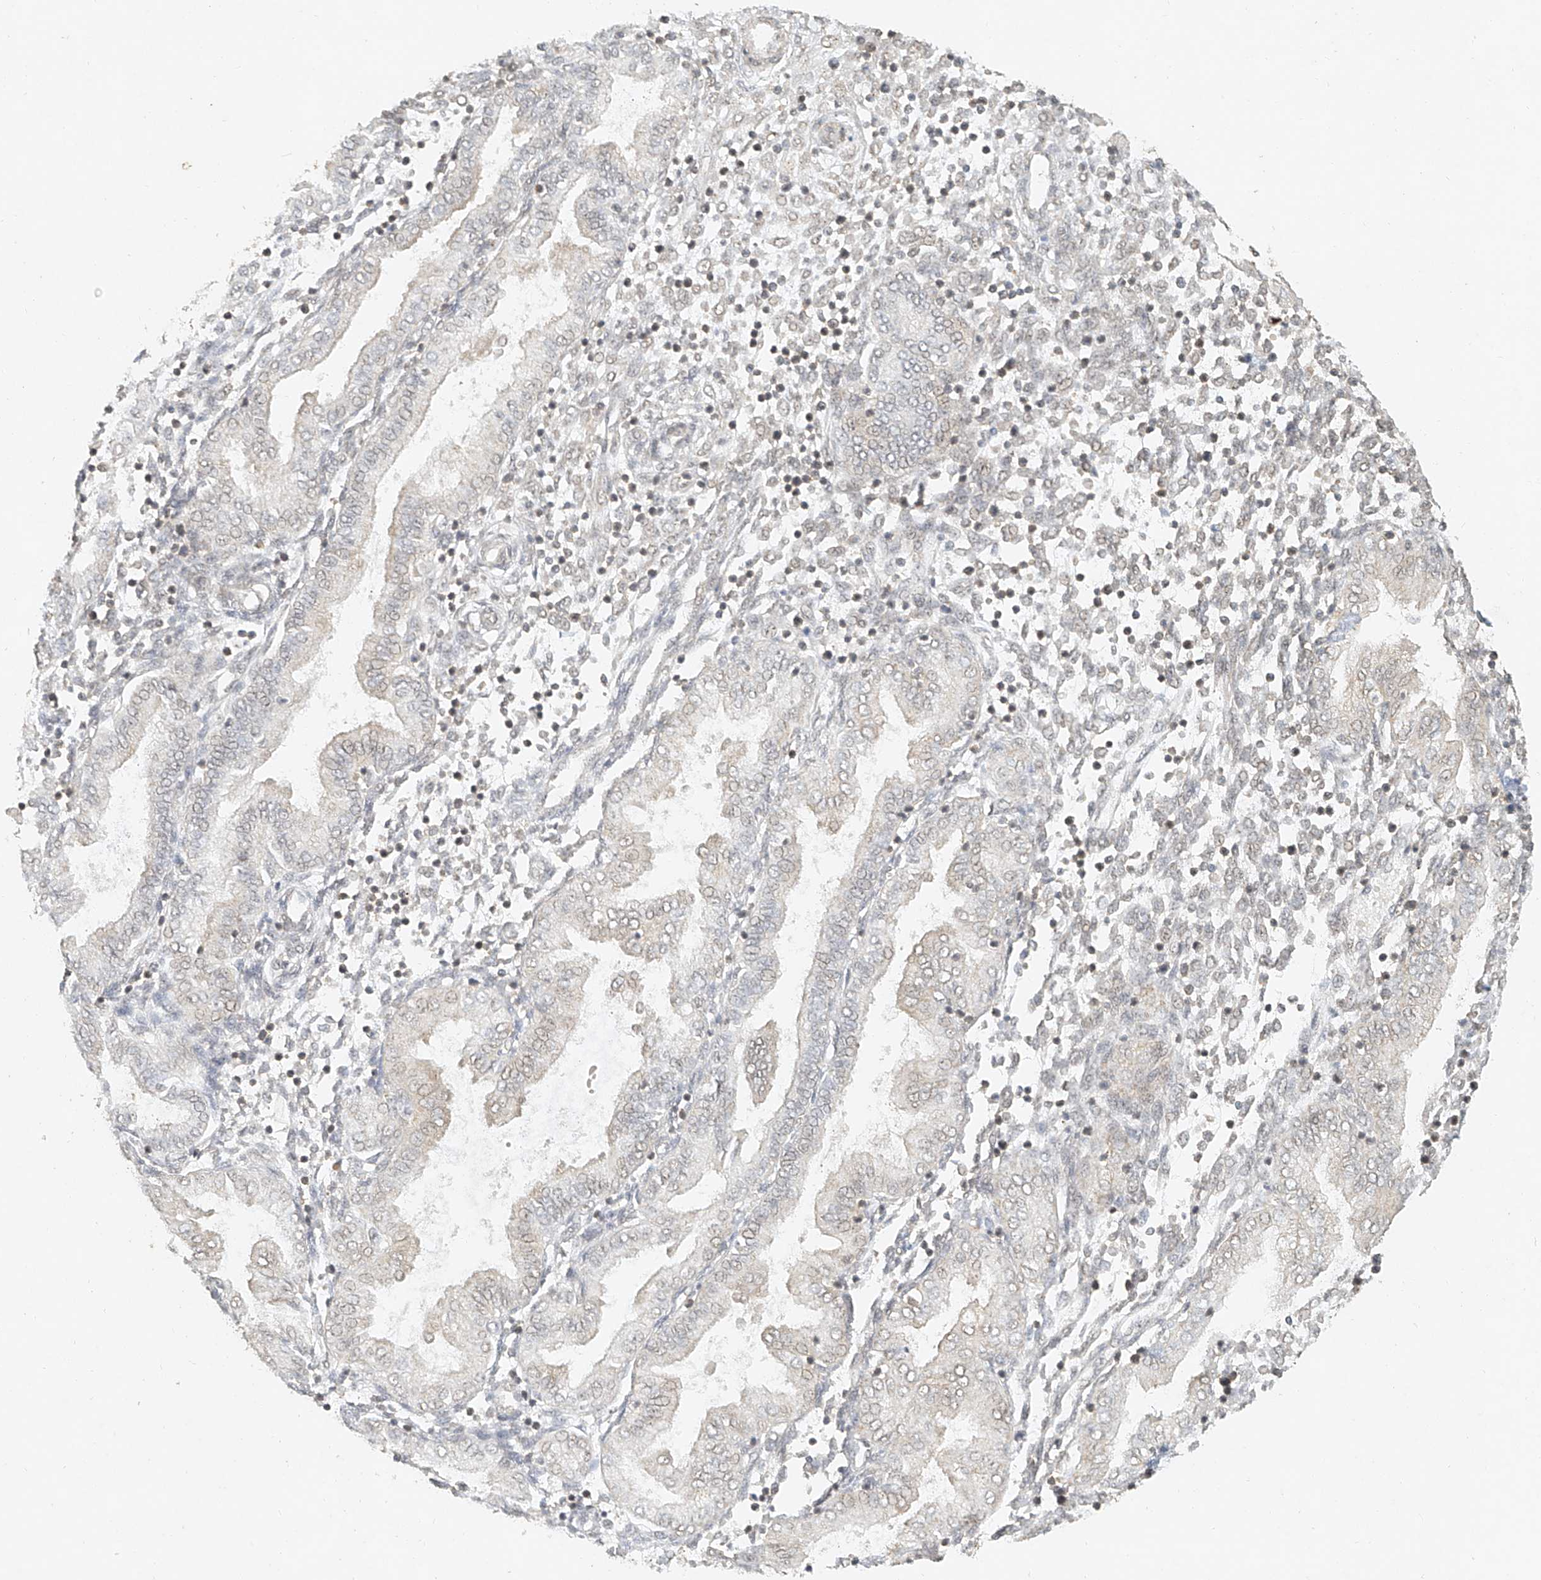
{"staining": {"intensity": "negative", "quantity": "none", "location": "none"}, "tissue": "endometrium", "cell_type": "Cells in endometrial stroma", "image_type": "normal", "snomed": [{"axis": "morphology", "description": "Normal tissue, NOS"}, {"axis": "topography", "description": "Endometrium"}], "caption": "Cells in endometrial stroma are negative for brown protein staining in normal endometrium. (DAB IHC with hematoxylin counter stain).", "gene": "CXorf58", "patient": {"sex": "female", "age": 53}}